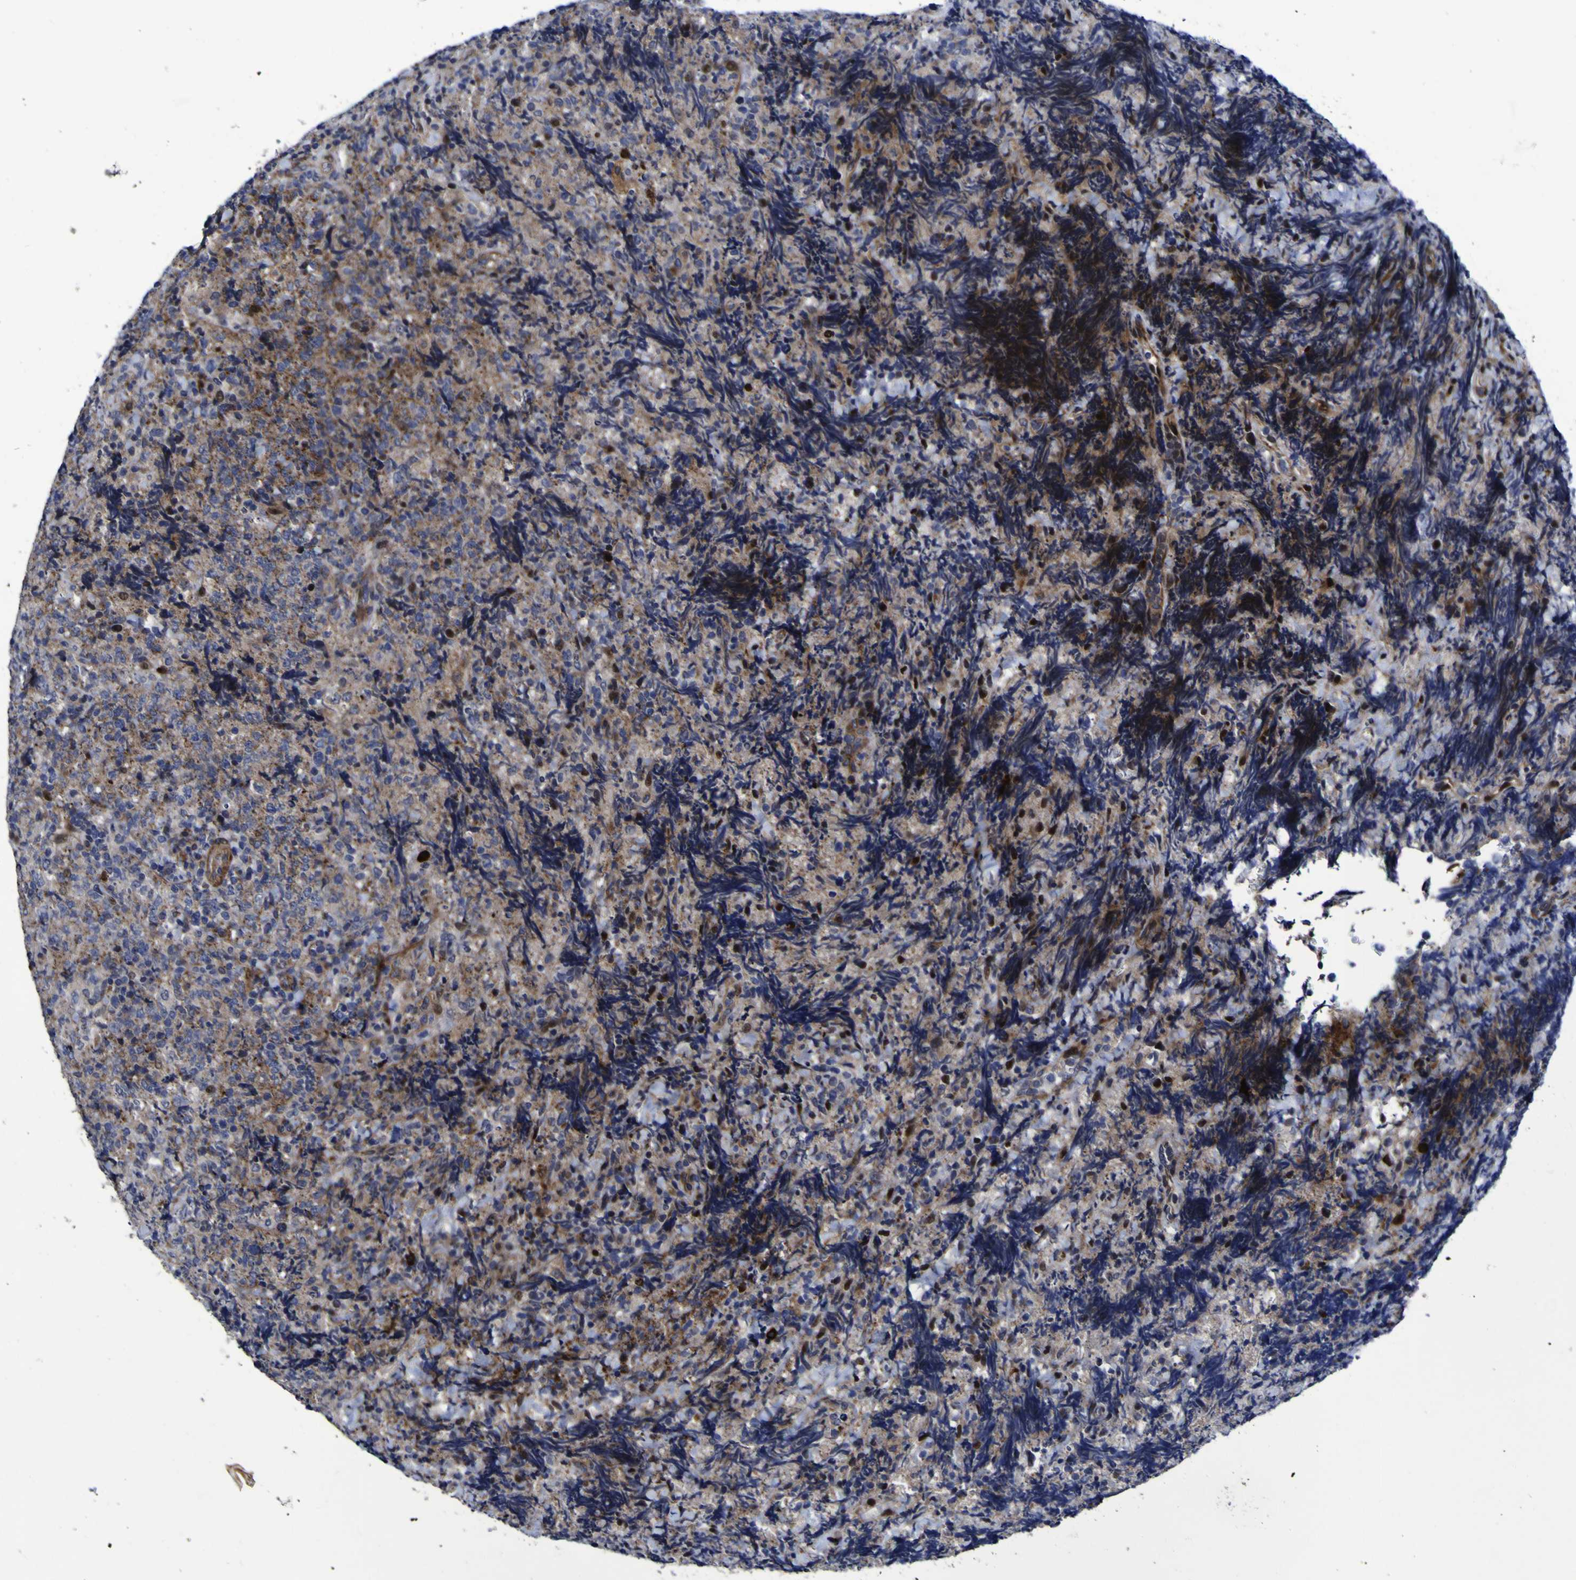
{"staining": {"intensity": "moderate", "quantity": "25%-75%", "location": "cytoplasmic/membranous"}, "tissue": "lymphoma", "cell_type": "Tumor cells", "image_type": "cancer", "snomed": [{"axis": "morphology", "description": "Malignant lymphoma, non-Hodgkin's type, High grade"}, {"axis": "topography", "description": "Tonsil"}], "caption": "Human malignant lymphoma, non-Hodgkin's type (high-grade) stained with a protein marker demonstrates moderate staining in tumor cells.", "gene": "MGLL", "patient": {"sex": "female", "age": 36}}